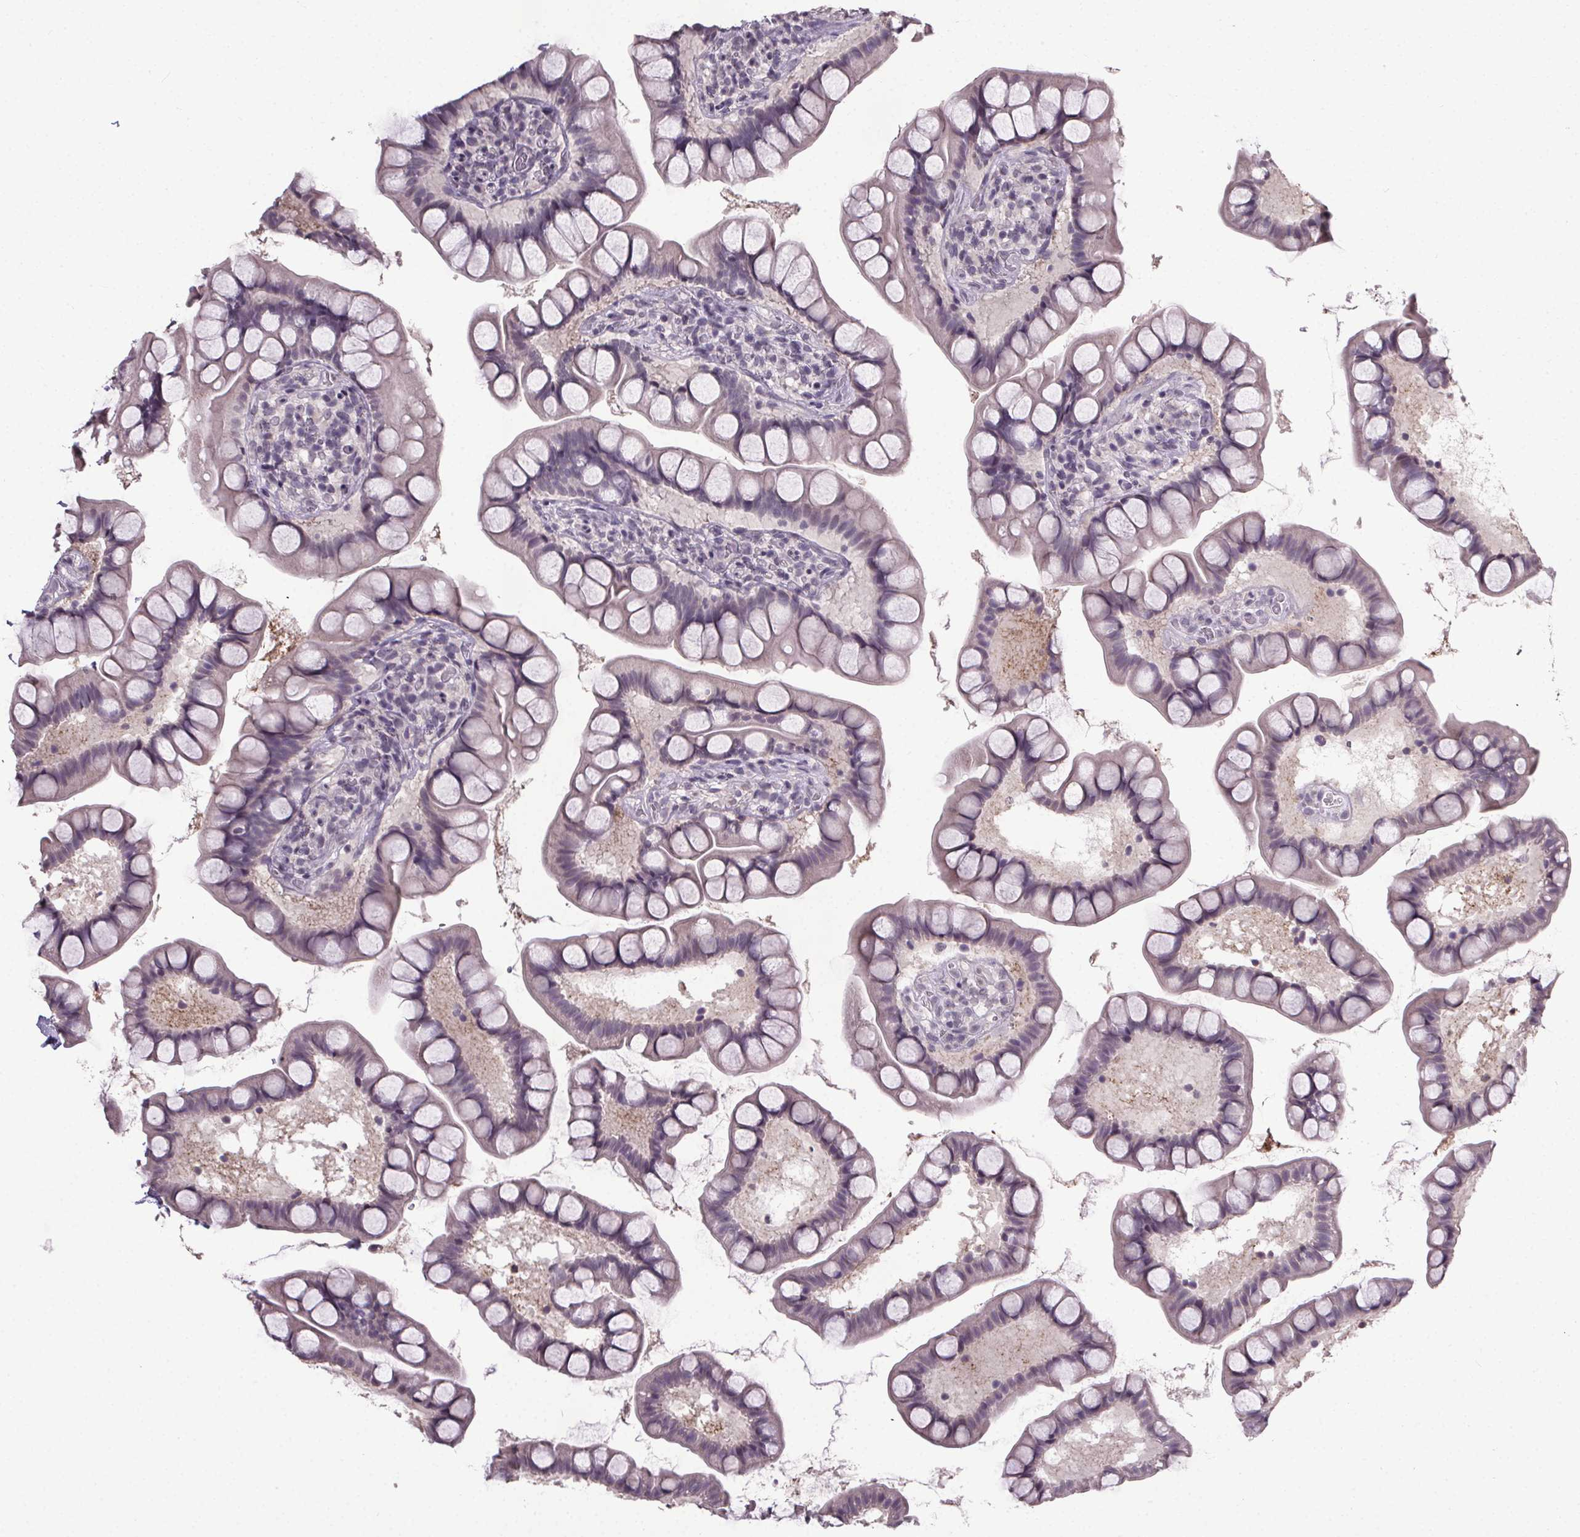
{"staining": {"intensity": "negative", "quantity": "none", "location": "none"}, "tissue": "small intestine", "cell_type": "Glandular cells", "image_type": "normal", "snomed": [{"axis": "morphology", "description": "Normal tissue, NOS"}, {"axis": "topography", "description": "Small intestine"}], "caption": "An immunohistochemistry (IHC) photomicrograph of normal small intestine is shown. There is no staining in glandular cells of small intestine. (DAB (3,3'-diaminobenzidine) immunohistochemistry (IHC) visualized using brightfield microscopy, high magnification).", "gene": "NKX6", "patient": {"sex": "male", "age": 70}}